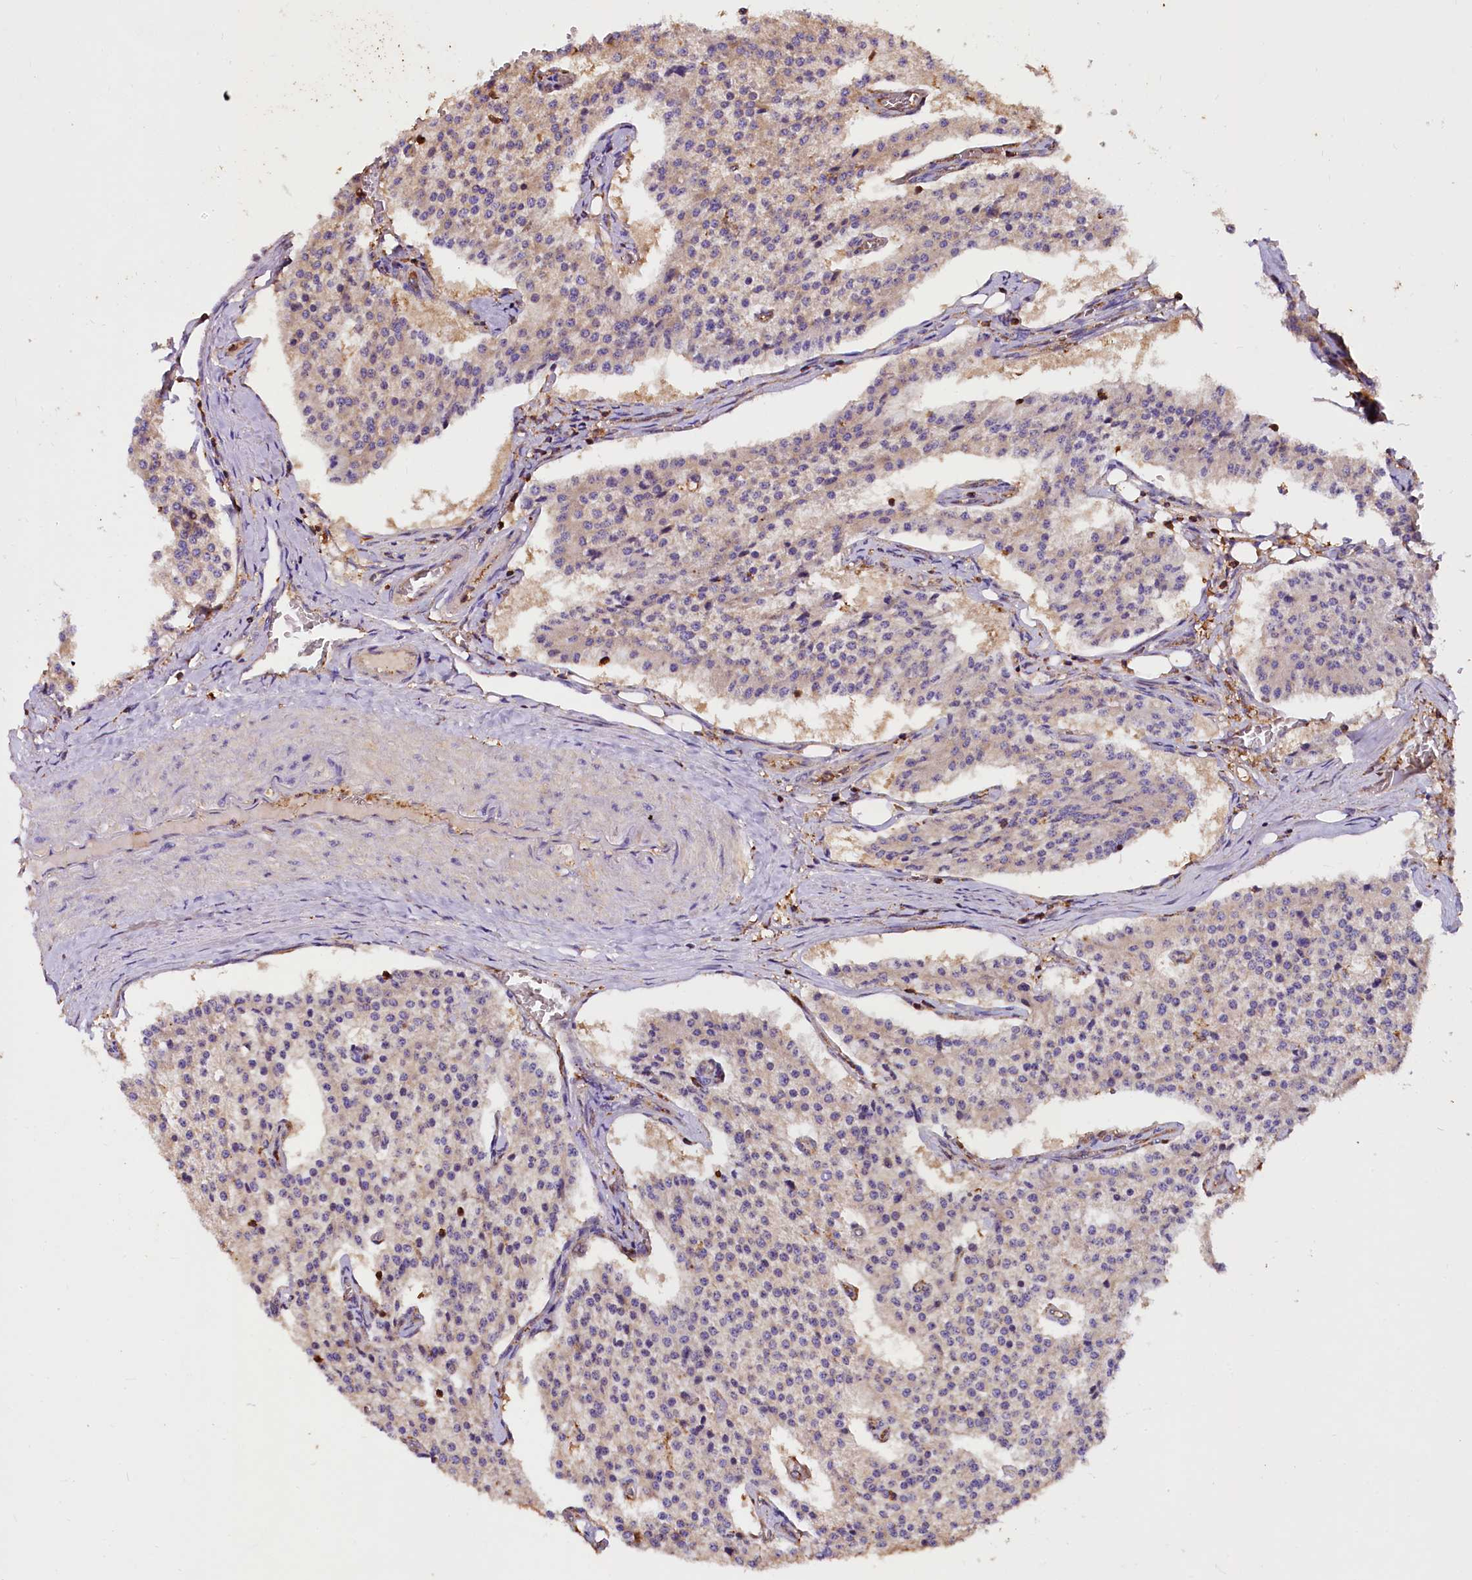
{"staining": {"intensity": "weak", "quantity": "<25%", "location": "cytoplasmic/membranous"}, "tissue": "carcinoid", "cell_type": "Tumor cells", "image_type": "cancer", "snomed": [{"axis": "morphology", "description": "Carcinoid, malignant, NOS"}, {"axis": "topography", "description": "Colon"}], "caption": "Photomicrograph shows no significant protein staining in tumor cells of carcinoid.", "gene": "RARS2", "patient": {"sex": "female", "age": 52}}